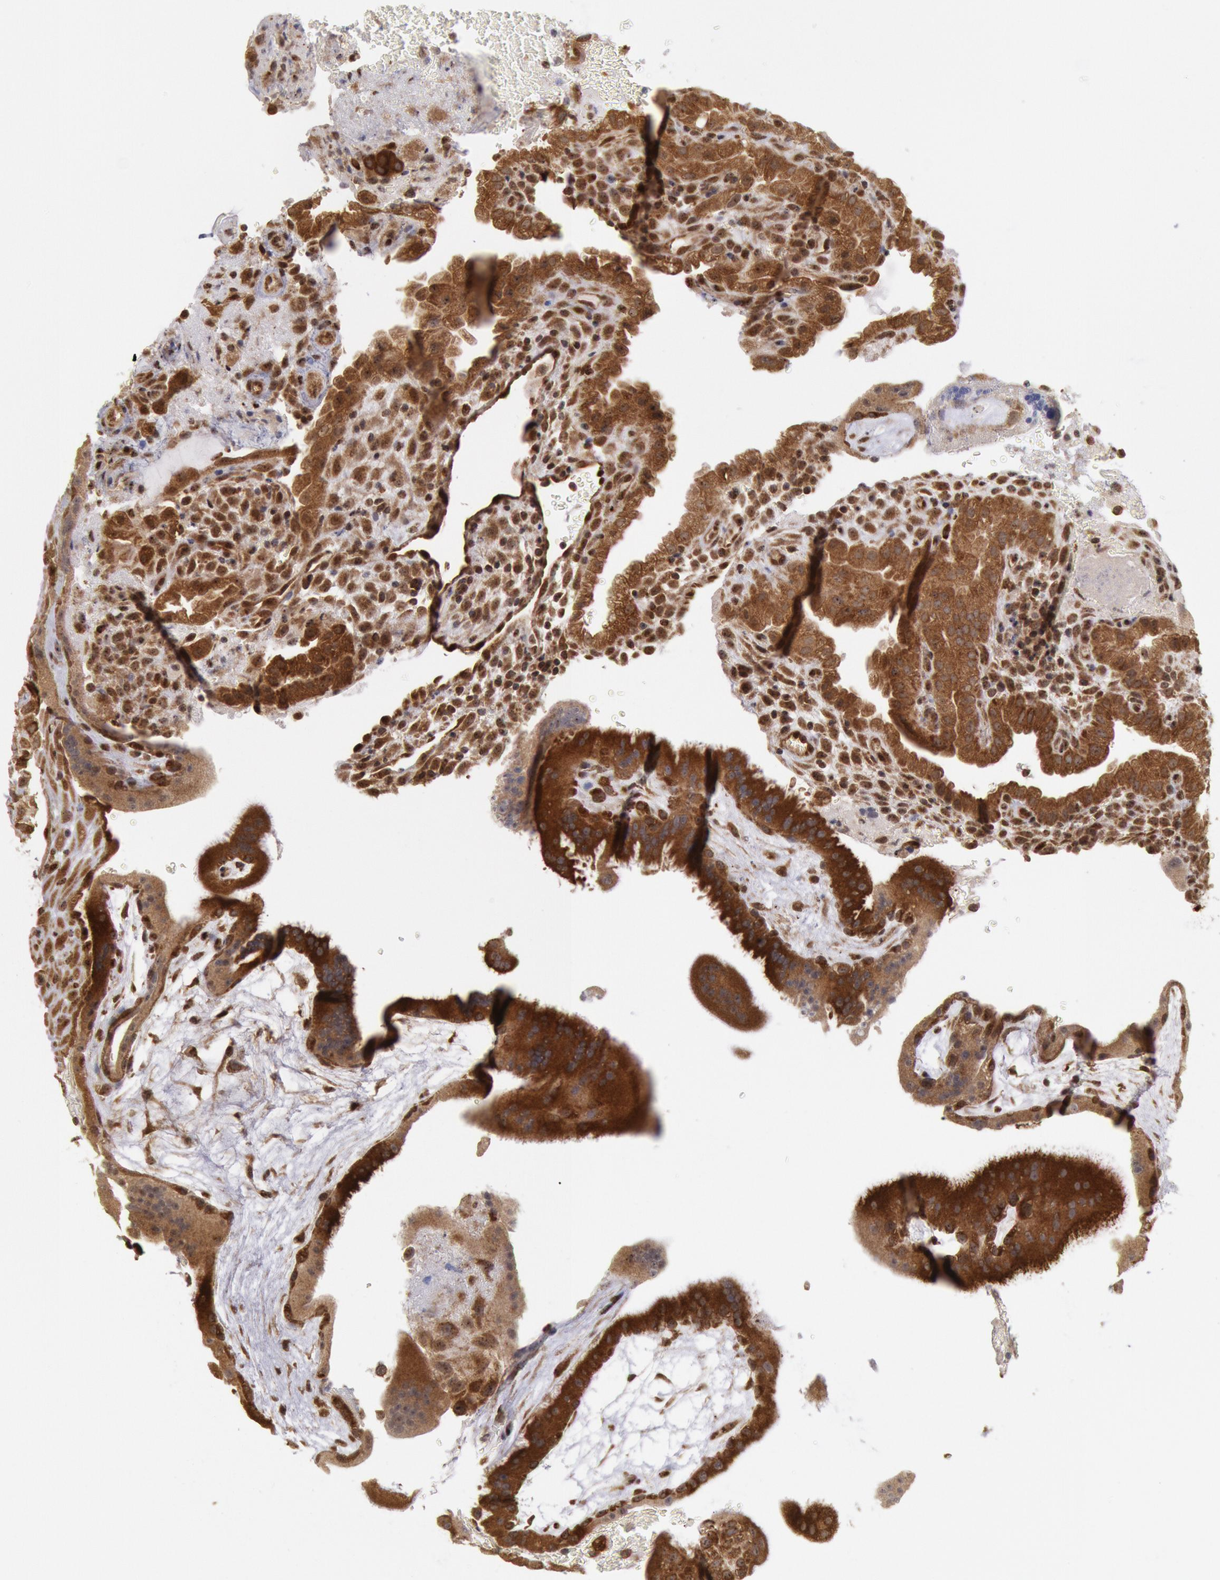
{"staining": {"intensity": "strong", "quantity": "25%-75%", "location": "cytoplasmic/membranous"}, "tissue": "placenta", "cell_type": "Decidual cells", "image_type": "normal", "snomed": [{"axis": "morphology", "description": "Normal tissue, NOS"}, {"axis": "topography", "description": "Placenta"}], "caption": "Immunohistochemistry (IHC) histopathology image of unremarkable human placenta stained for a protein (brown), which demonstrates high levels of strong cytoplasmic/membranous positivity in about 25%-75% of decidual cells.", "gene": "STX17", "patient": {"sex": "female", "age": 19}}